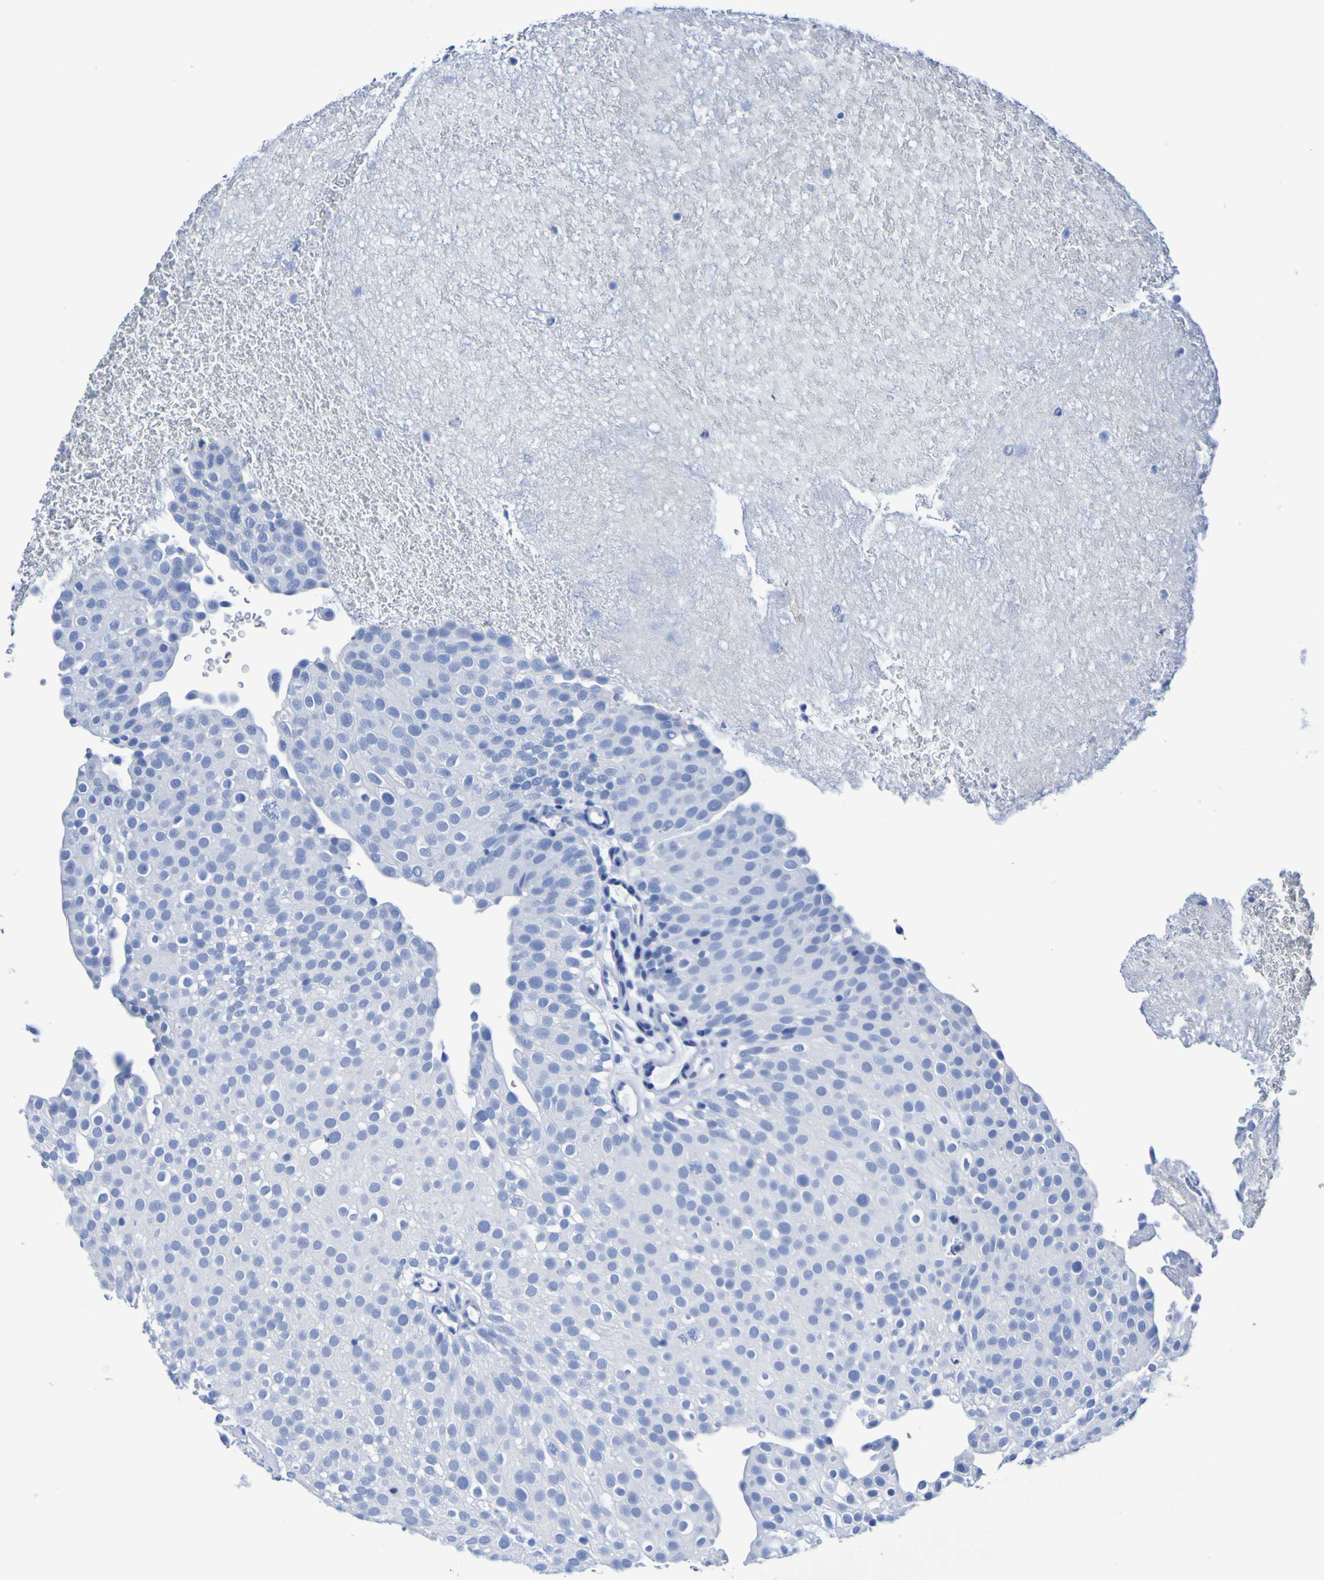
{"staining": {"intensity": "negative", "quantity": "none", "location": "none"}, "tissue": "urothelial cancer", "cell_type": "Tumor cells", "image_type": "cancer", "snomed": [{"axis": "morphology", "description": "Urothelial carcinoma, Low grade"}, {"axis": "topography", "description": "Urinary bladder"}], "caption": "Urothelial cancer stained for a protein using immunohistochemistry (IHC) shows no staining tumor cells.", "gene": "DPEP1", "patient": {"sex": "male", "age": 78}}